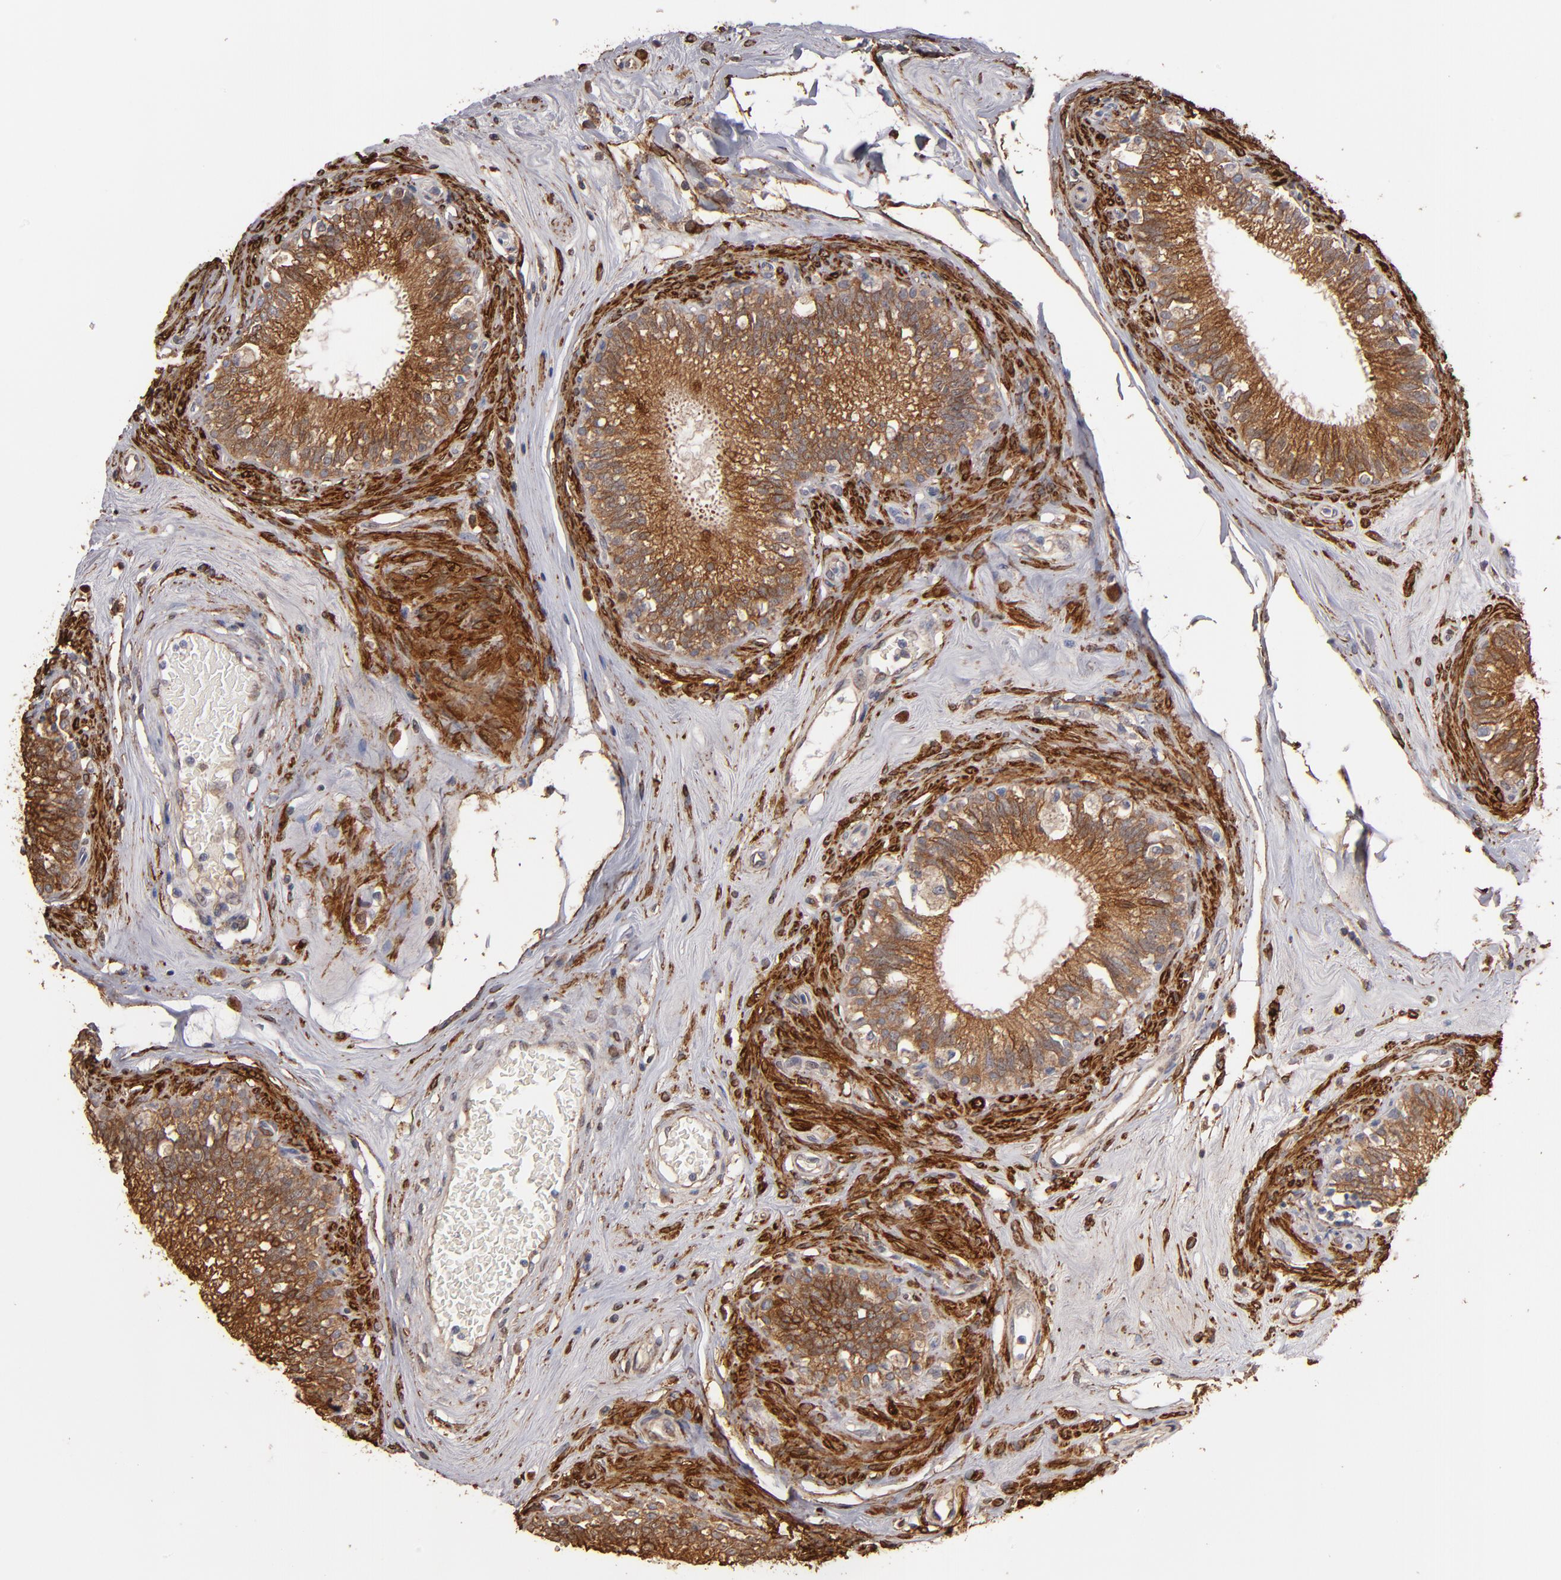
{"staining": {"intensity": "moderate", "quantity": ">75%", "location": "cytoplasmic/membranous"}, "tissue": "epididymis", "cell_type": "Glandular cells", "image_type": "normal", "snomed": [{"axis": "morphology", "description": "Normal tissue, NOS"}, {"axis": "morphology", "description": "Inflammation, NOS"}, {"axis": "topography", "description": "Epididymis"}], "caption": "Immunohistochemical staining of unremarkable epididymis shows medium levels of moderate cytoplasmic/membranous expression in approximately >75% of glandular cells. (brown staining indicates protein expression, while blue staining denotes nuclei).", "gene": "PGRMC1", "patient": {"sex": "male", "age": 84}}